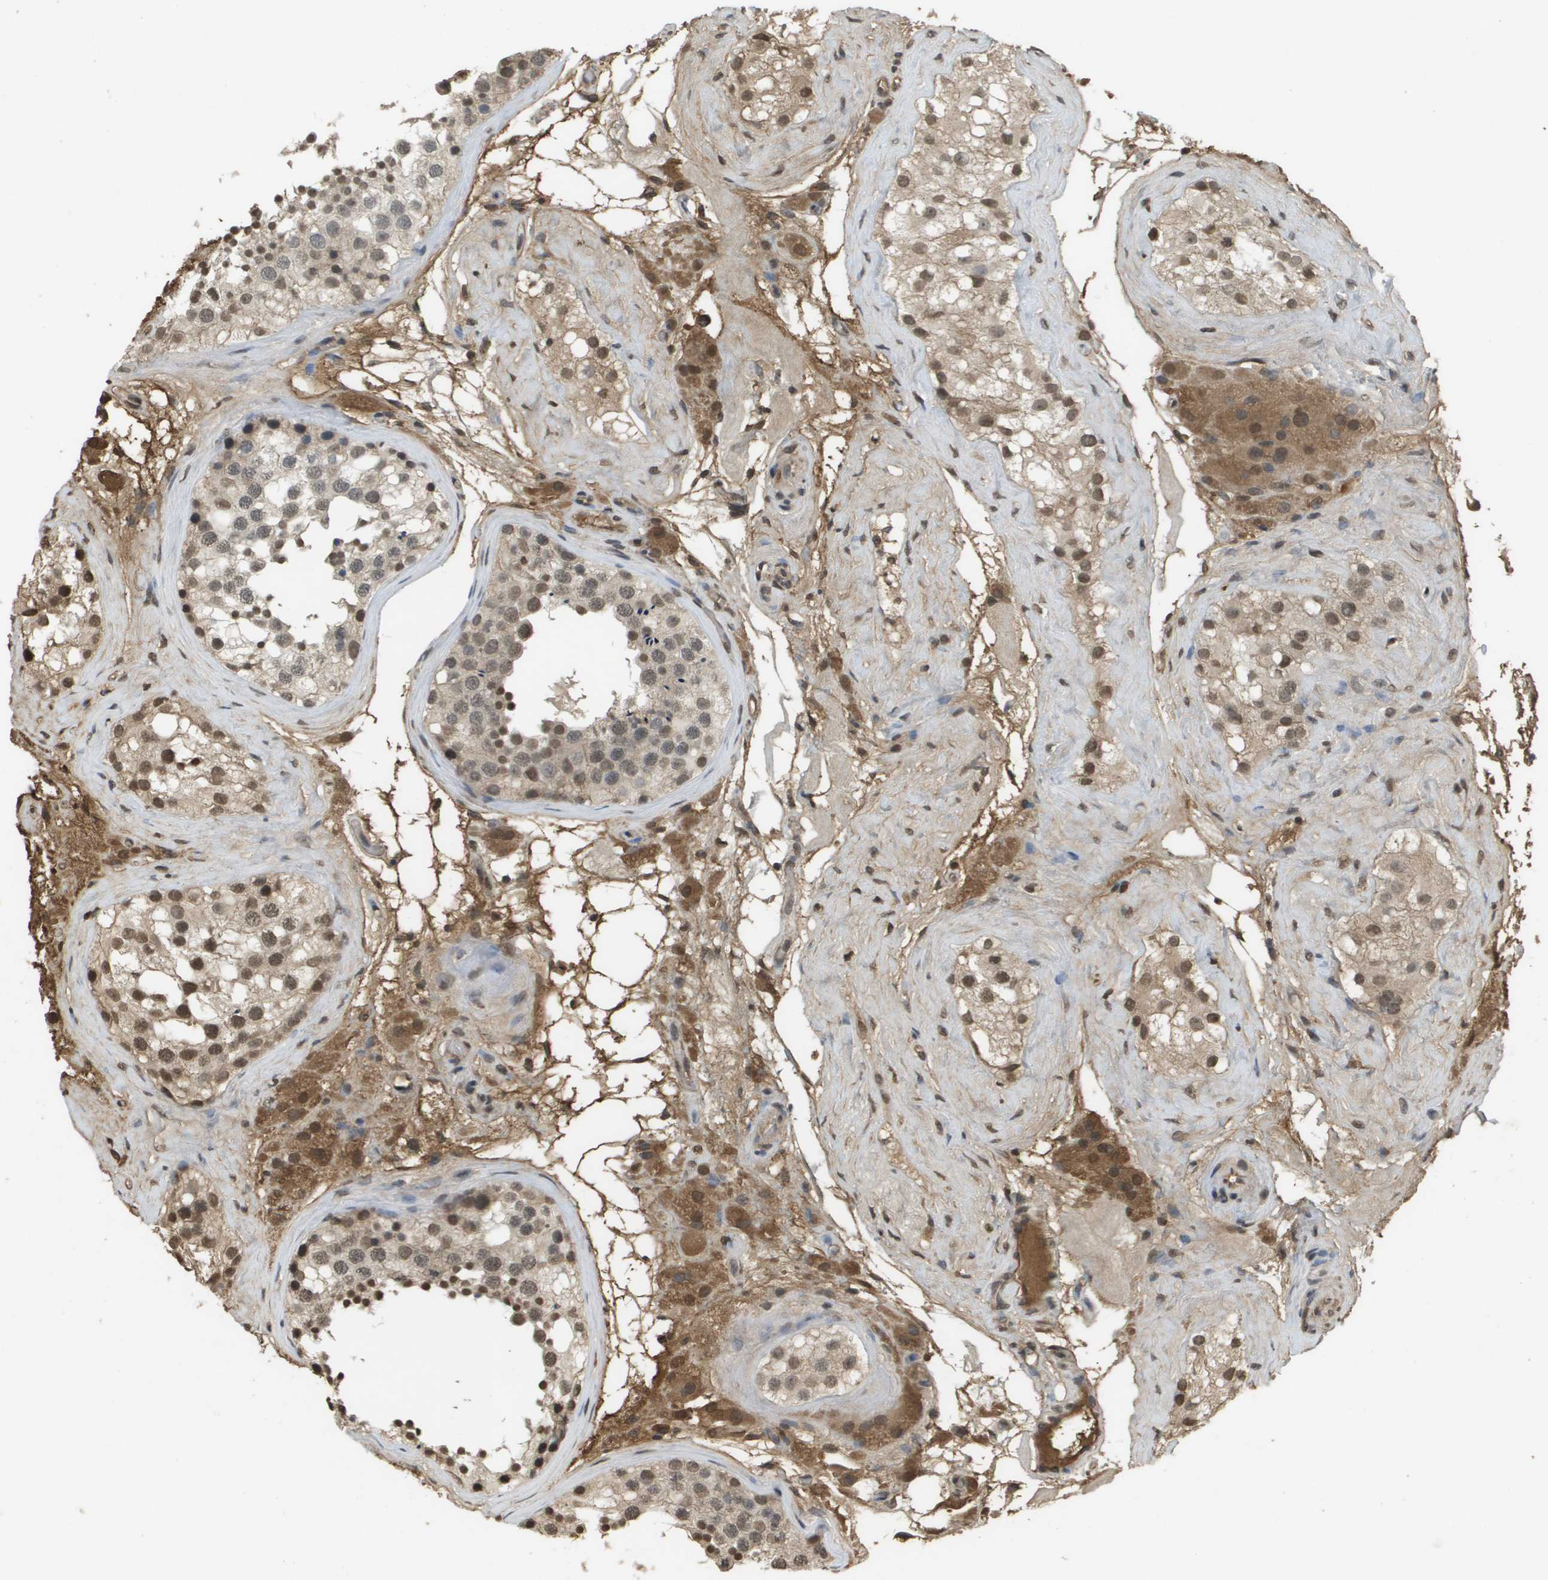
{"staining": {"intensity": "moderate", "quantity": "25%-75%", "location": "nuclear"}, "tissue": "testis", "cell_type": "Cells in seminiferous ducts", "image_type": "normal", "snomed": [{"axis": "morphology", "description": "Normal tissue, NOS"}, {"axis": "morphology", "description": "Seminoma, NOS"}, {"axis": "topography", "description": "Testis"}], "caption": "Testis stained with immunohistochemistry displays moderate nuclear positivity in approximately 25%-75% of cells in seminiferous ducts. (DAB (3,3'-diaminobenzidine) IHC, brown staining for protein, blue staining for nuclei).", "gene": "NDRG2", "patient": {"sex": "male", "age": 71}}